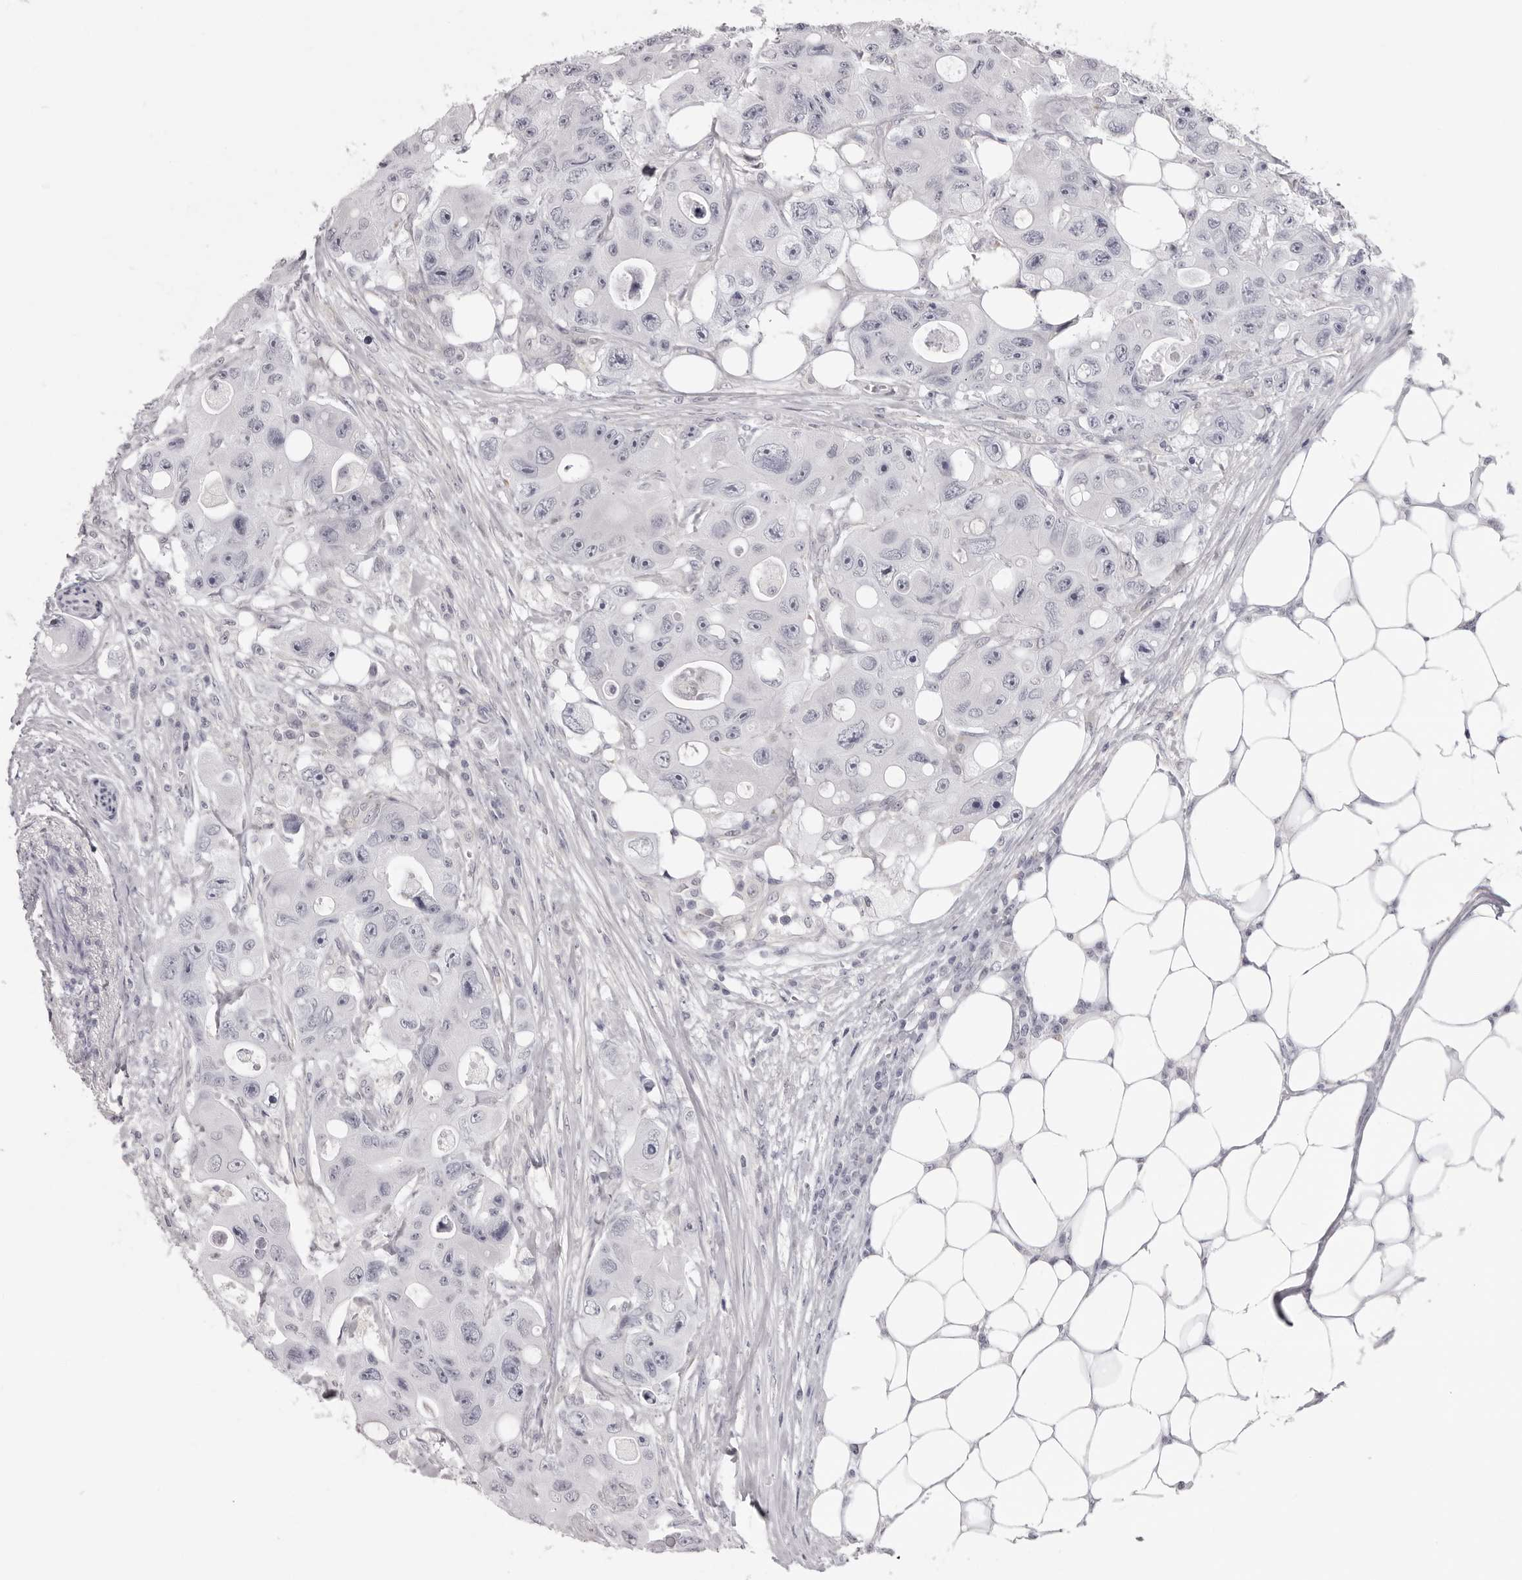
{"staining": {"intensity": "negative", "quantity": "none", "location": "none"}, "tissue": "colorectal cancer", "cell_type": "Tumor cells", "image_type": "cancer", "snomed": [{"axis": "morphology", "description": "Adenocarcinoma, NOS"}, {"axis": "topography", "description": "Colon"}], "caption": "Tumor cells are negative for brown protein staining in colorectal cancer (adenocarcinoma).", "gene": "SUGCT", "patient": {"sex": "female", "age": 46}}